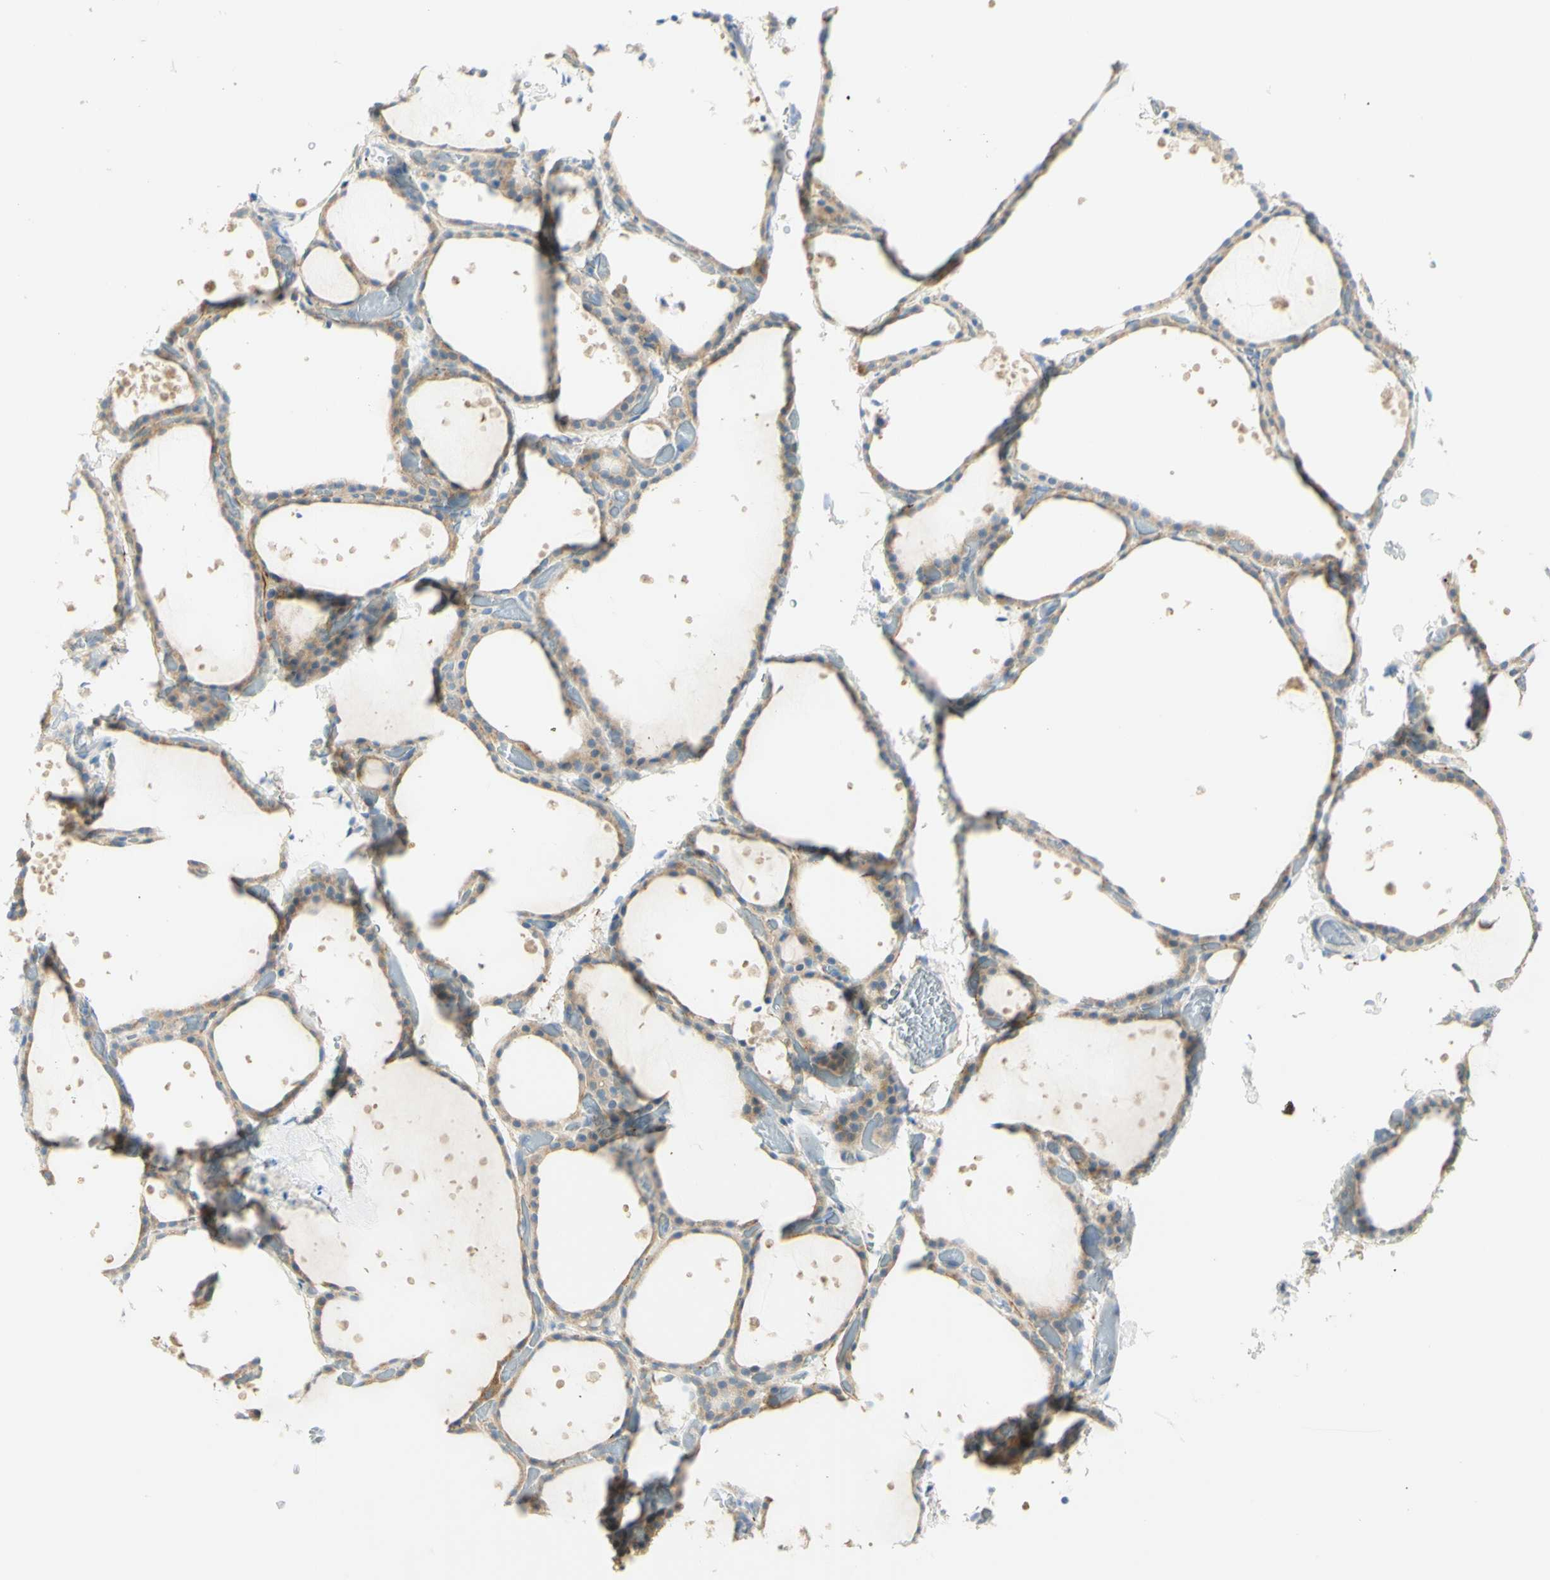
{"staining": {"intensity": "moderate", "quantity": "25%-75%", "location": "cytoplasmic/membranous"}, "tissue": "thyroid gland", "cell_type": "Glandular cells", "image_type": "normal", "snomed": [{"axis": "morphology", "description": "Normal tissue, NOS"}, {"axis": "topography", "description": "Thyroid gland"}], "caption": "This histopathology image displays unremarkable thyroid gland stained with immunohistochemistry to label a protein in brown. The cytoplasmic/membranous of glandular cells show moderate positivity for the protein. Nuclei are counter-stained blue.", "gene": "GCNT3", "patient": {"sex": "female", "age": 44}}